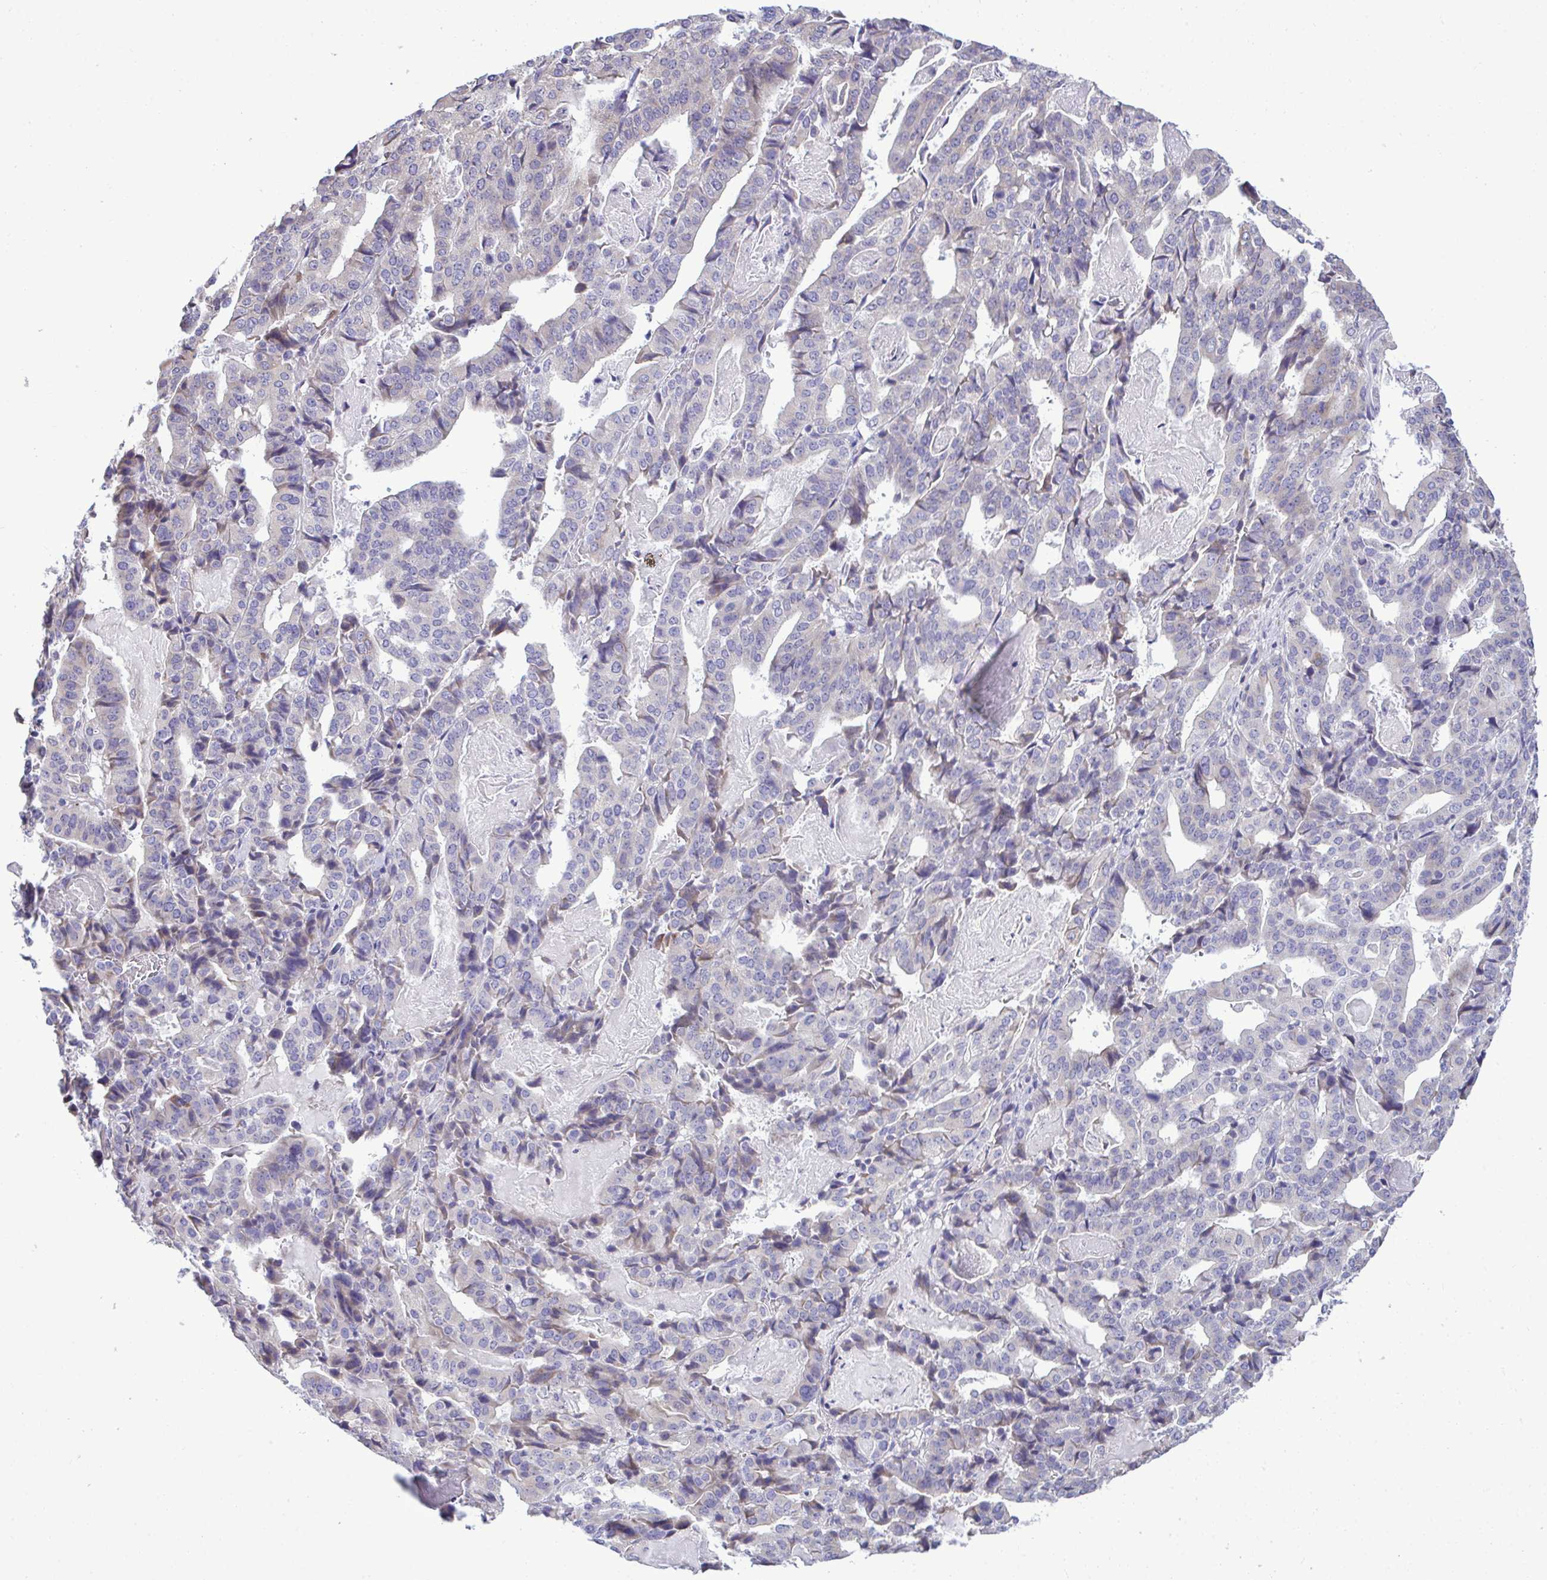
{"staining": {"intensity": "negative", "quantity": "none", "location": "none"}, "tissue": "stomach cancer", "cell_type": "Tumor cells", "image_type": "cancer", "snomed": [{"axis": "morphology", "description": "Adenocarcinoma, NOS"}, {"axis": "topography", "description": "Stomach"}], "caption": "Protein analysis of adenocarcinoma (stomach) demonstrates no significant expression in tumor cells. (DAB immunohistochemistry with hematoxylin counter stain).", "gene": "PIGK", "patient": {"sex": "male", "age": 48}}